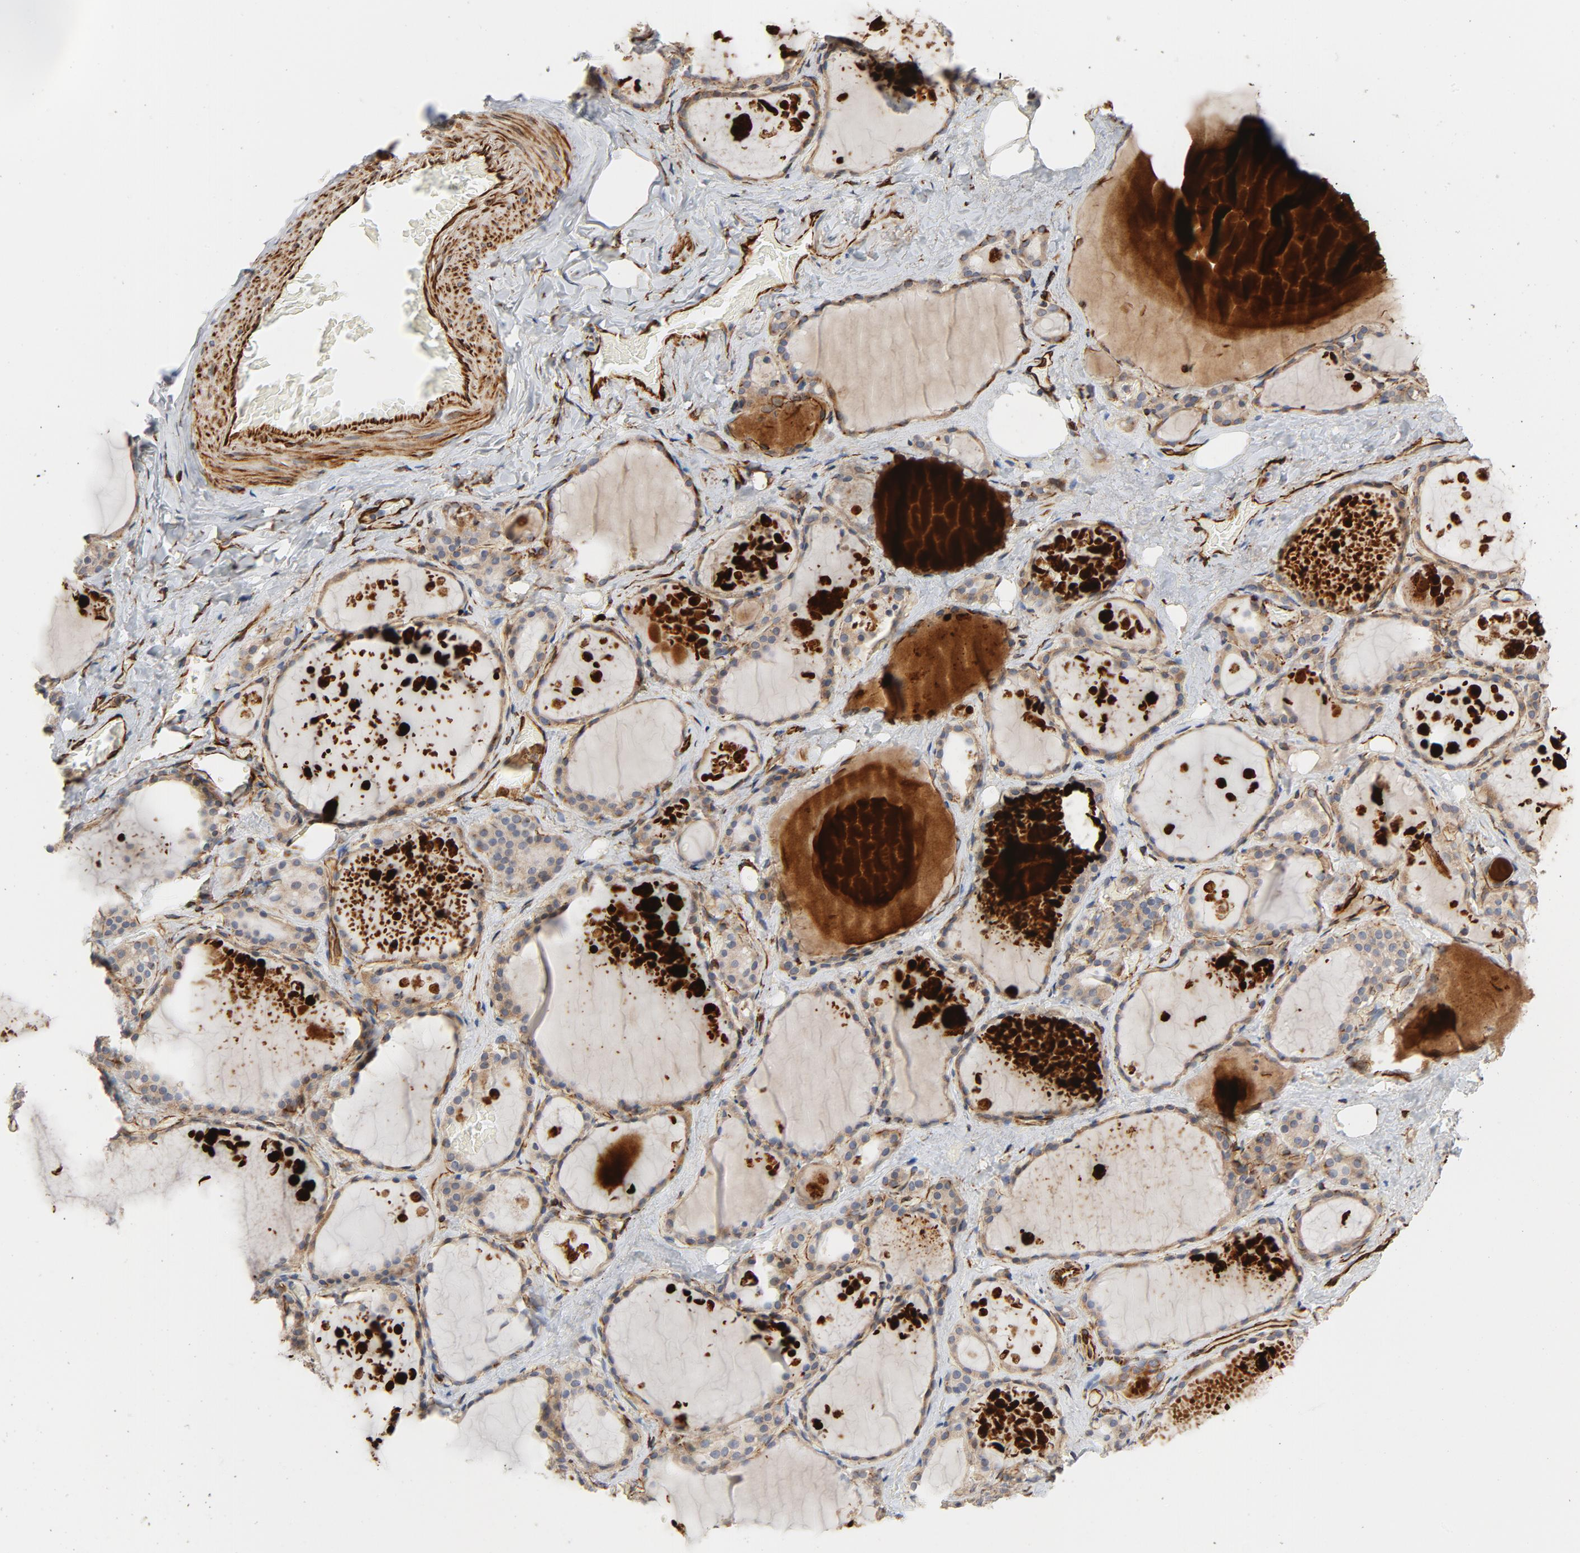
{"staining": {"intensity": "moderate", "quantity": ">75%", "location": "cytoplasmic/membranous"}, "tissue": "thyroid gland", "cell_type": "Glandular cells", "image_type": "normal", "snomed": [{"axis": "morphology", "description": "Normal tissue, NOS"}, {"axis": "topography", "description": "Thyroid gland"}], "caption": "Immunohistochemical staining of normal thyroid gland demonstrates medium levels of moderate cytoplasmic/membranous staining in about >75% of glandular cells.", "gene": "FAM118A", "patient": {"sex": "male", "age": 61}}